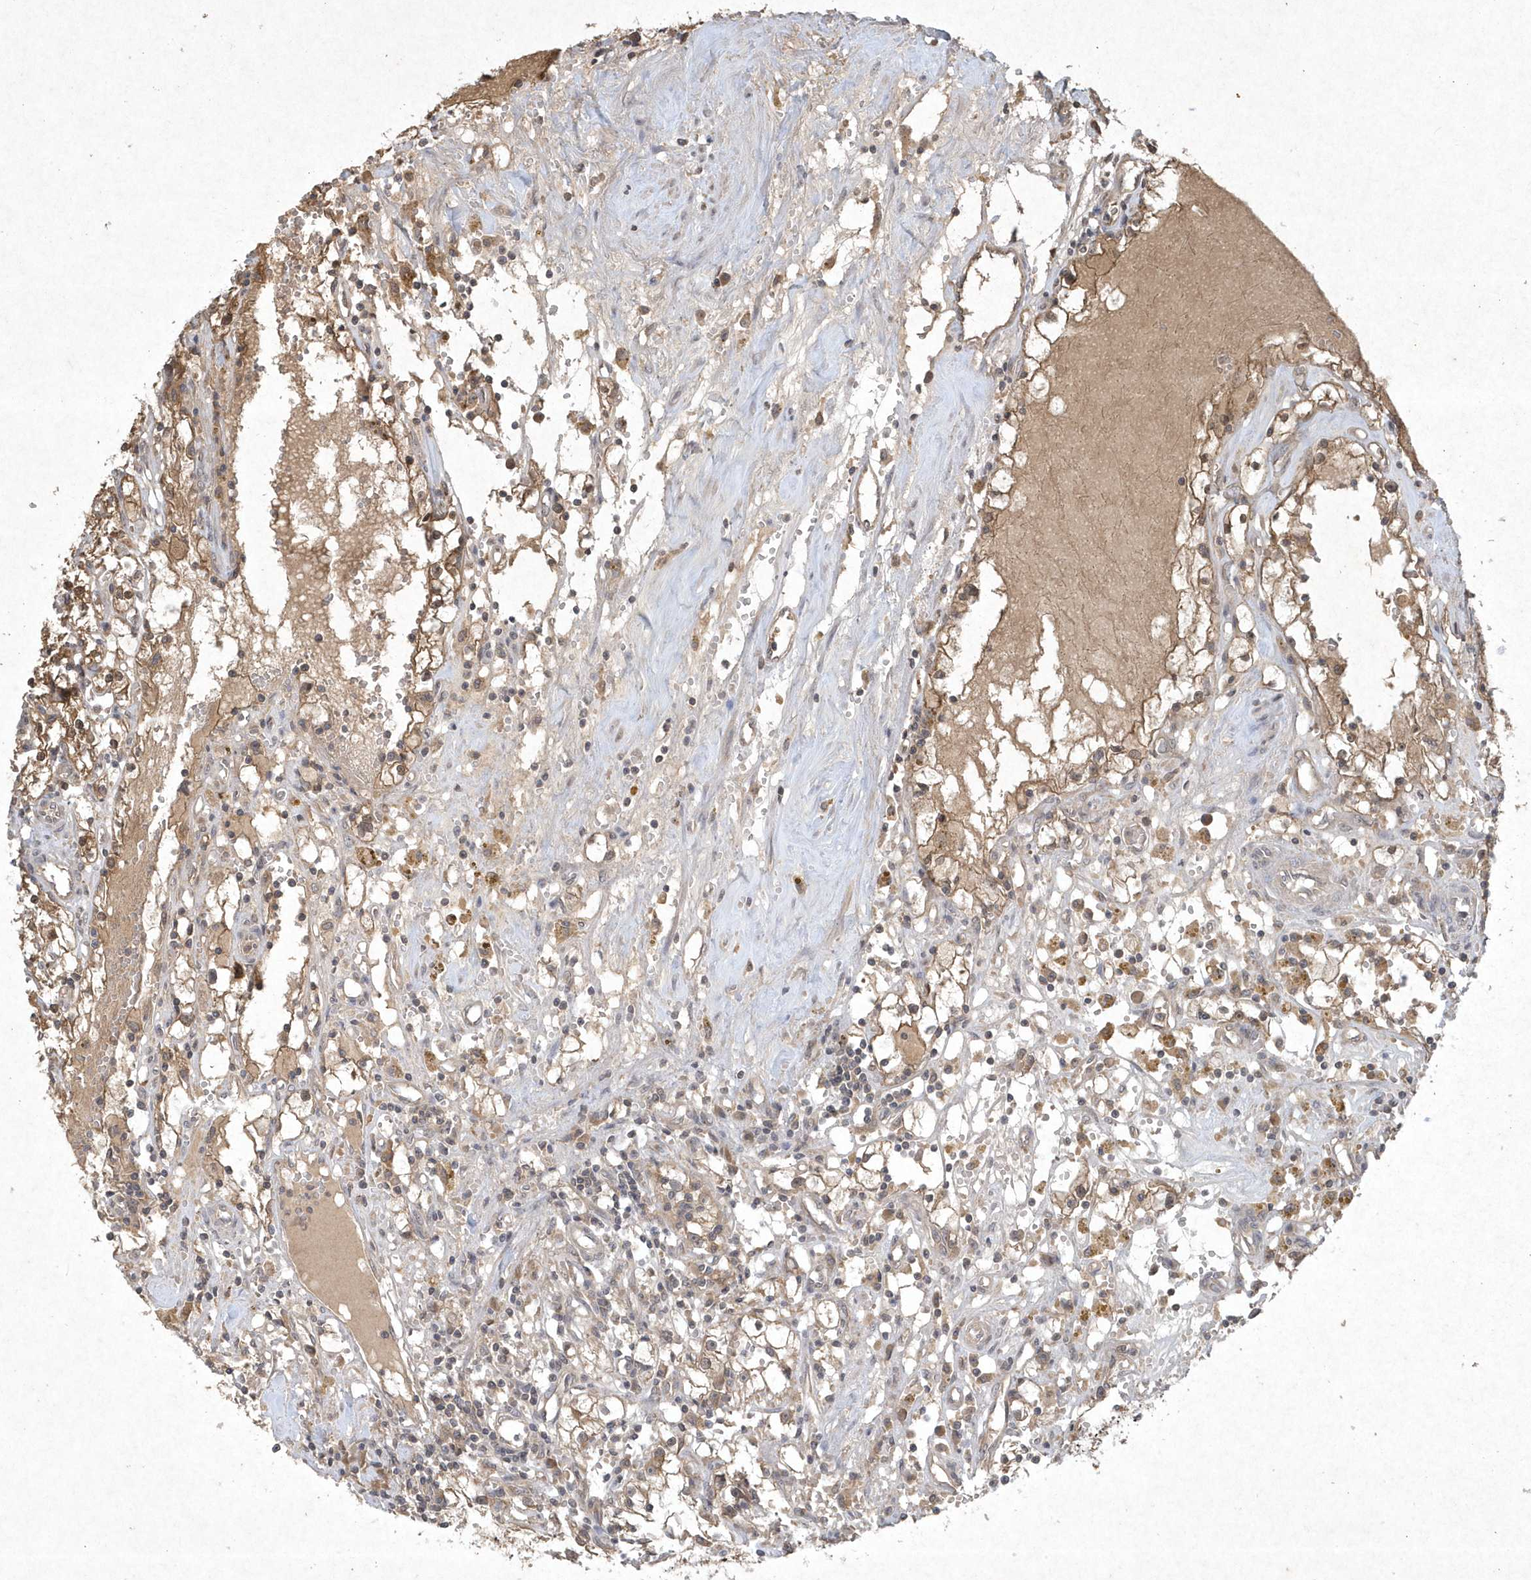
{"staining": {"intensity": "moderate", "quantity": ">75%", "location": "cytoplasmic/membranous"}, "tissue": "renal cancer", "cell_type": "Tumor cells", "image_type": "cancer", "snomed": [{"axis": "morphology", "description": "Adenocarcinoma, NOS"}, {"axis": "topography", "description": "Kidney"}], "caption": "Renal adenocarcinoma tissue displays moderate cytoplasmic/membranous positivity in about >75% of tumor cells, visualized by immunohistochemistry.", "gene": "AKR7A2", "patient": {"sex": "male", "age": 56}}